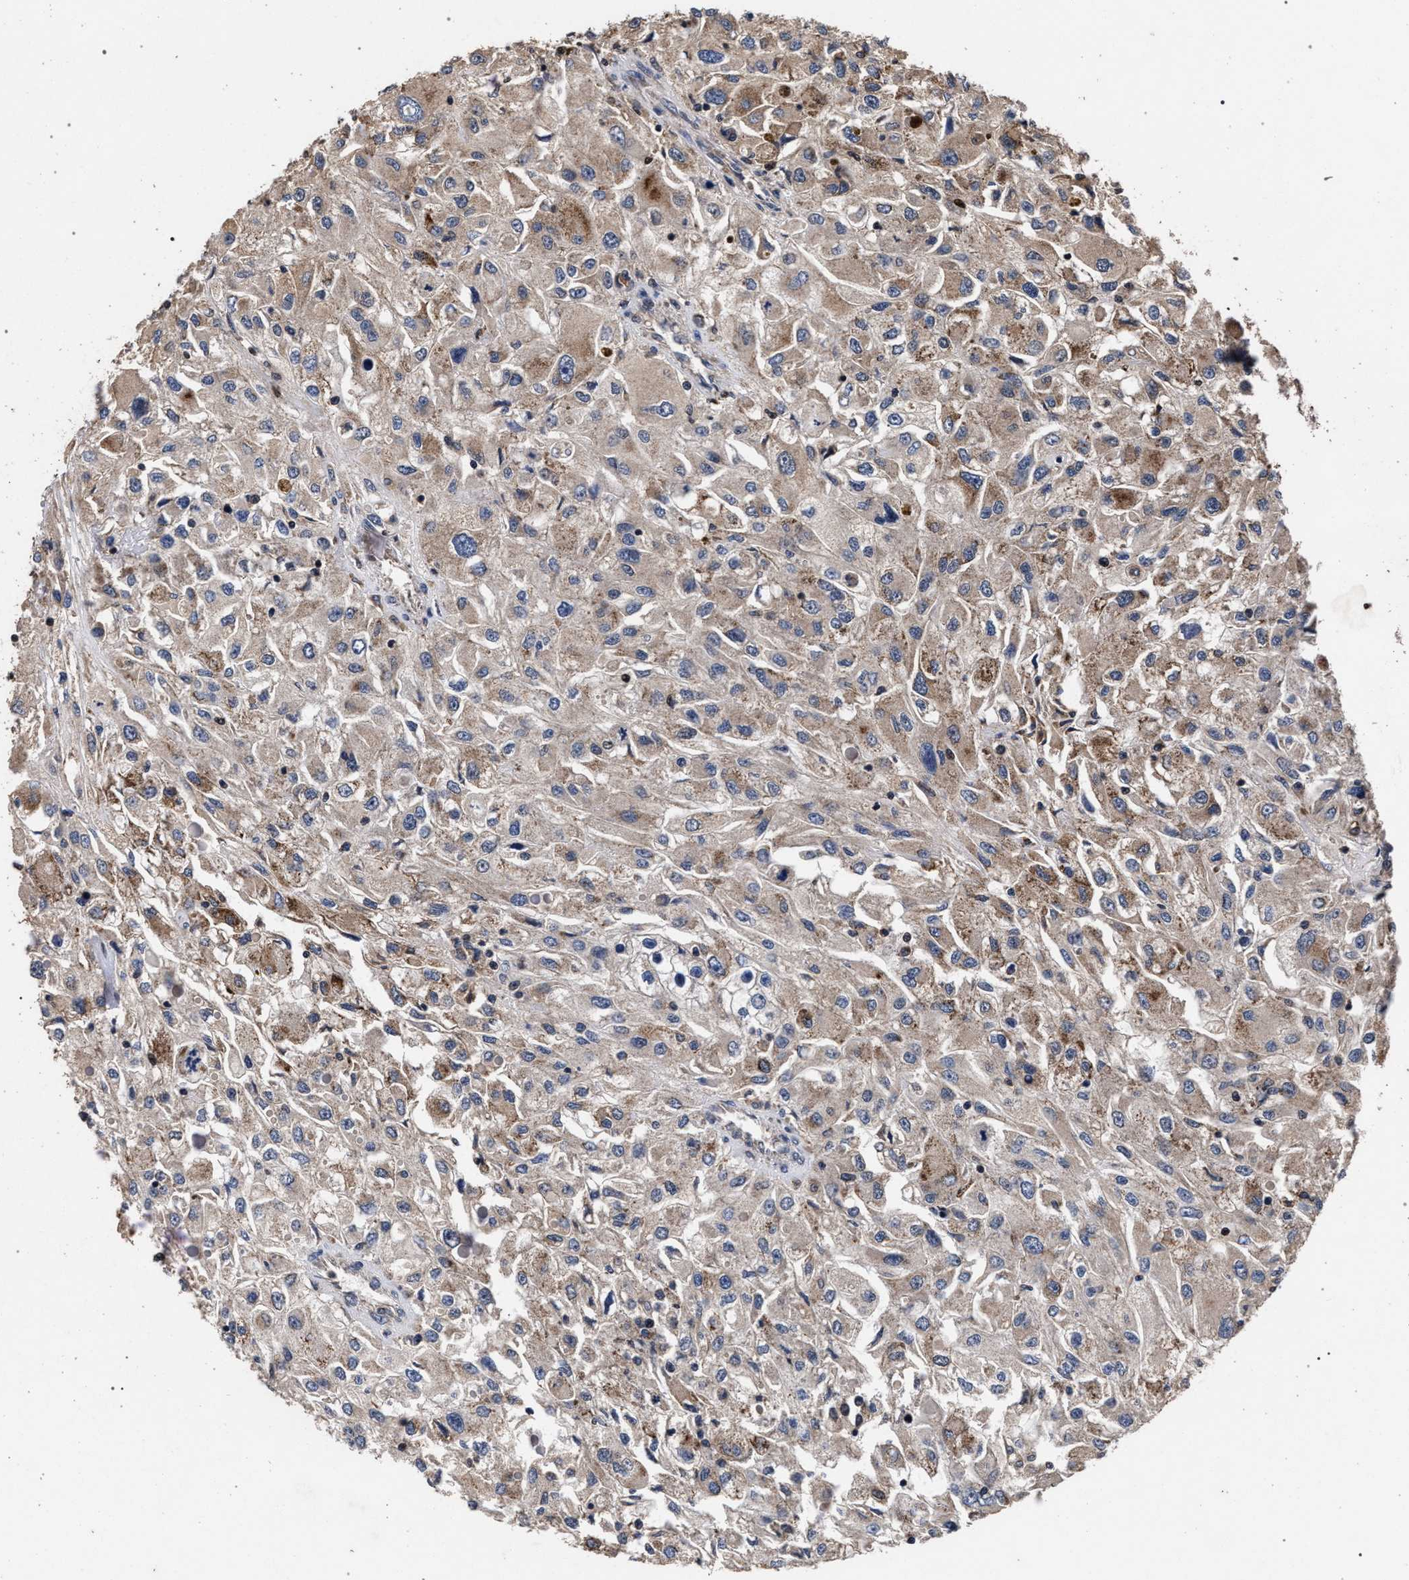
{"staining": {"intensity": "moderate", "quantity": ">75%", "location": "cytoplasmic/membranous"}, "tissue": "renal cancer", "cell_type": "Tumor cells", "image_type": "cancer", "snomed": [{"axis": "morphology", "description": "Adenocarcinoma, NOS"}, {"axis": "topography", "description": "Kidney"}], "caption": "High-magnification brightfield microscopy of adenocarcinoma (renal) stained with DAB (3,3'-diaminobenzidine) (brown) and counterstained with hematoxylin (blue). tumor cells exhibit moderate cytoplasmic/membranous positivity is present in approximately>75% of cells. (Brightfield microscopy of DAB IHC at high magnification).", "gene": "ACOX1", "patient": {"sex": "female", "age": 52}}